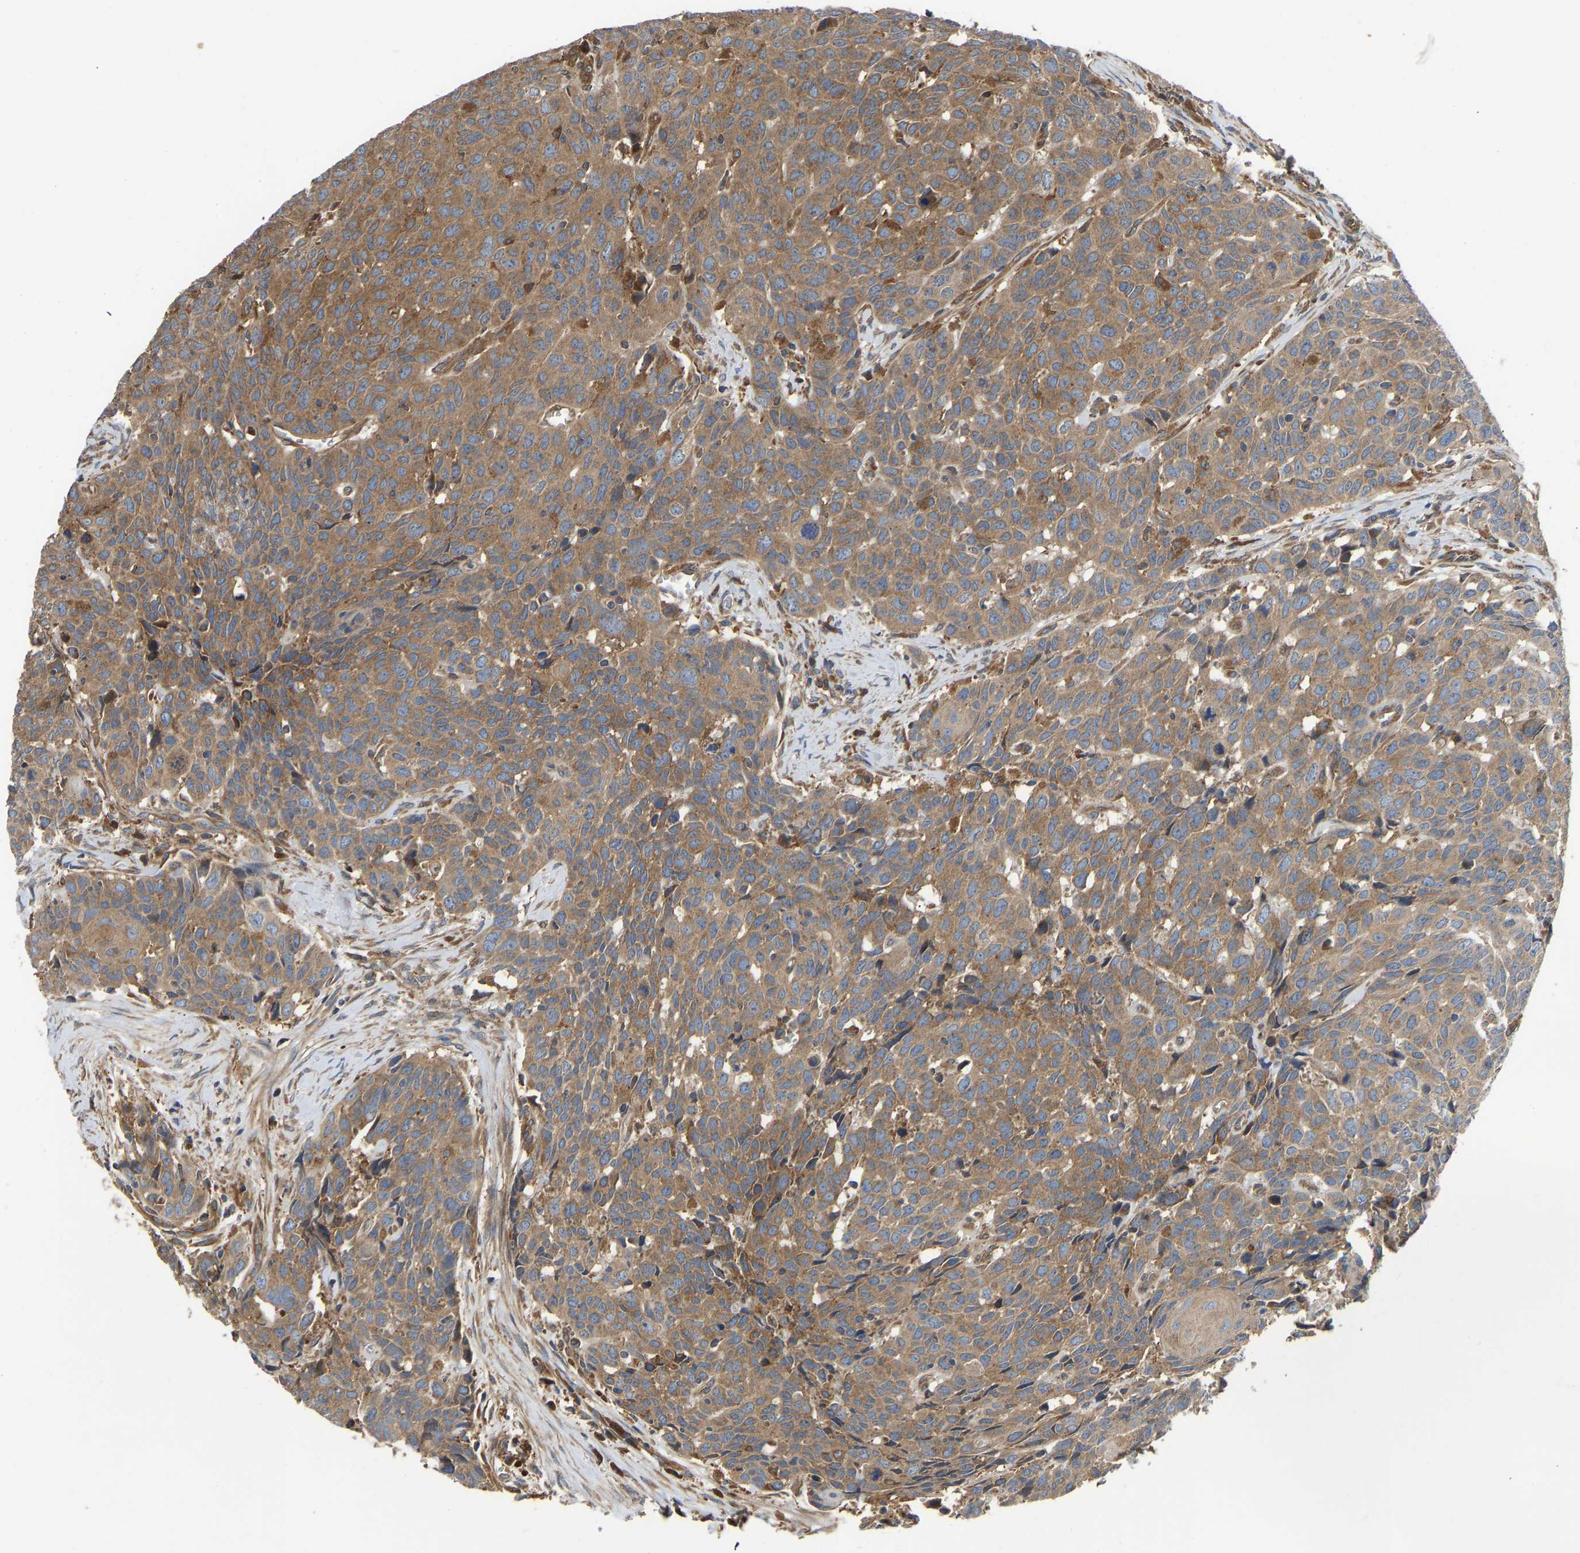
{"staining": {"intensity": "moderate", "quantity": ">75%", "location": "cytoplasmic/membranous"}, "tissue": "head and neck cancer", "cell_type": "Tumor cells", "image_type": "cancer", "snomed": [{"axis": "morphology", "description": "Squamous cell carcinoma, NOS"}, {"axis": "topography", "description": "Head-Neck"}], "caption": "High-power microscopy captured an IHC image of head and neck cancer (squamous cell carcinoma), revealing moderate cytoplasmic/membranous positivity in about >75% of tumor cells.", "gene": "FLNB", "patient": {"sex": "male", "age": 66}}